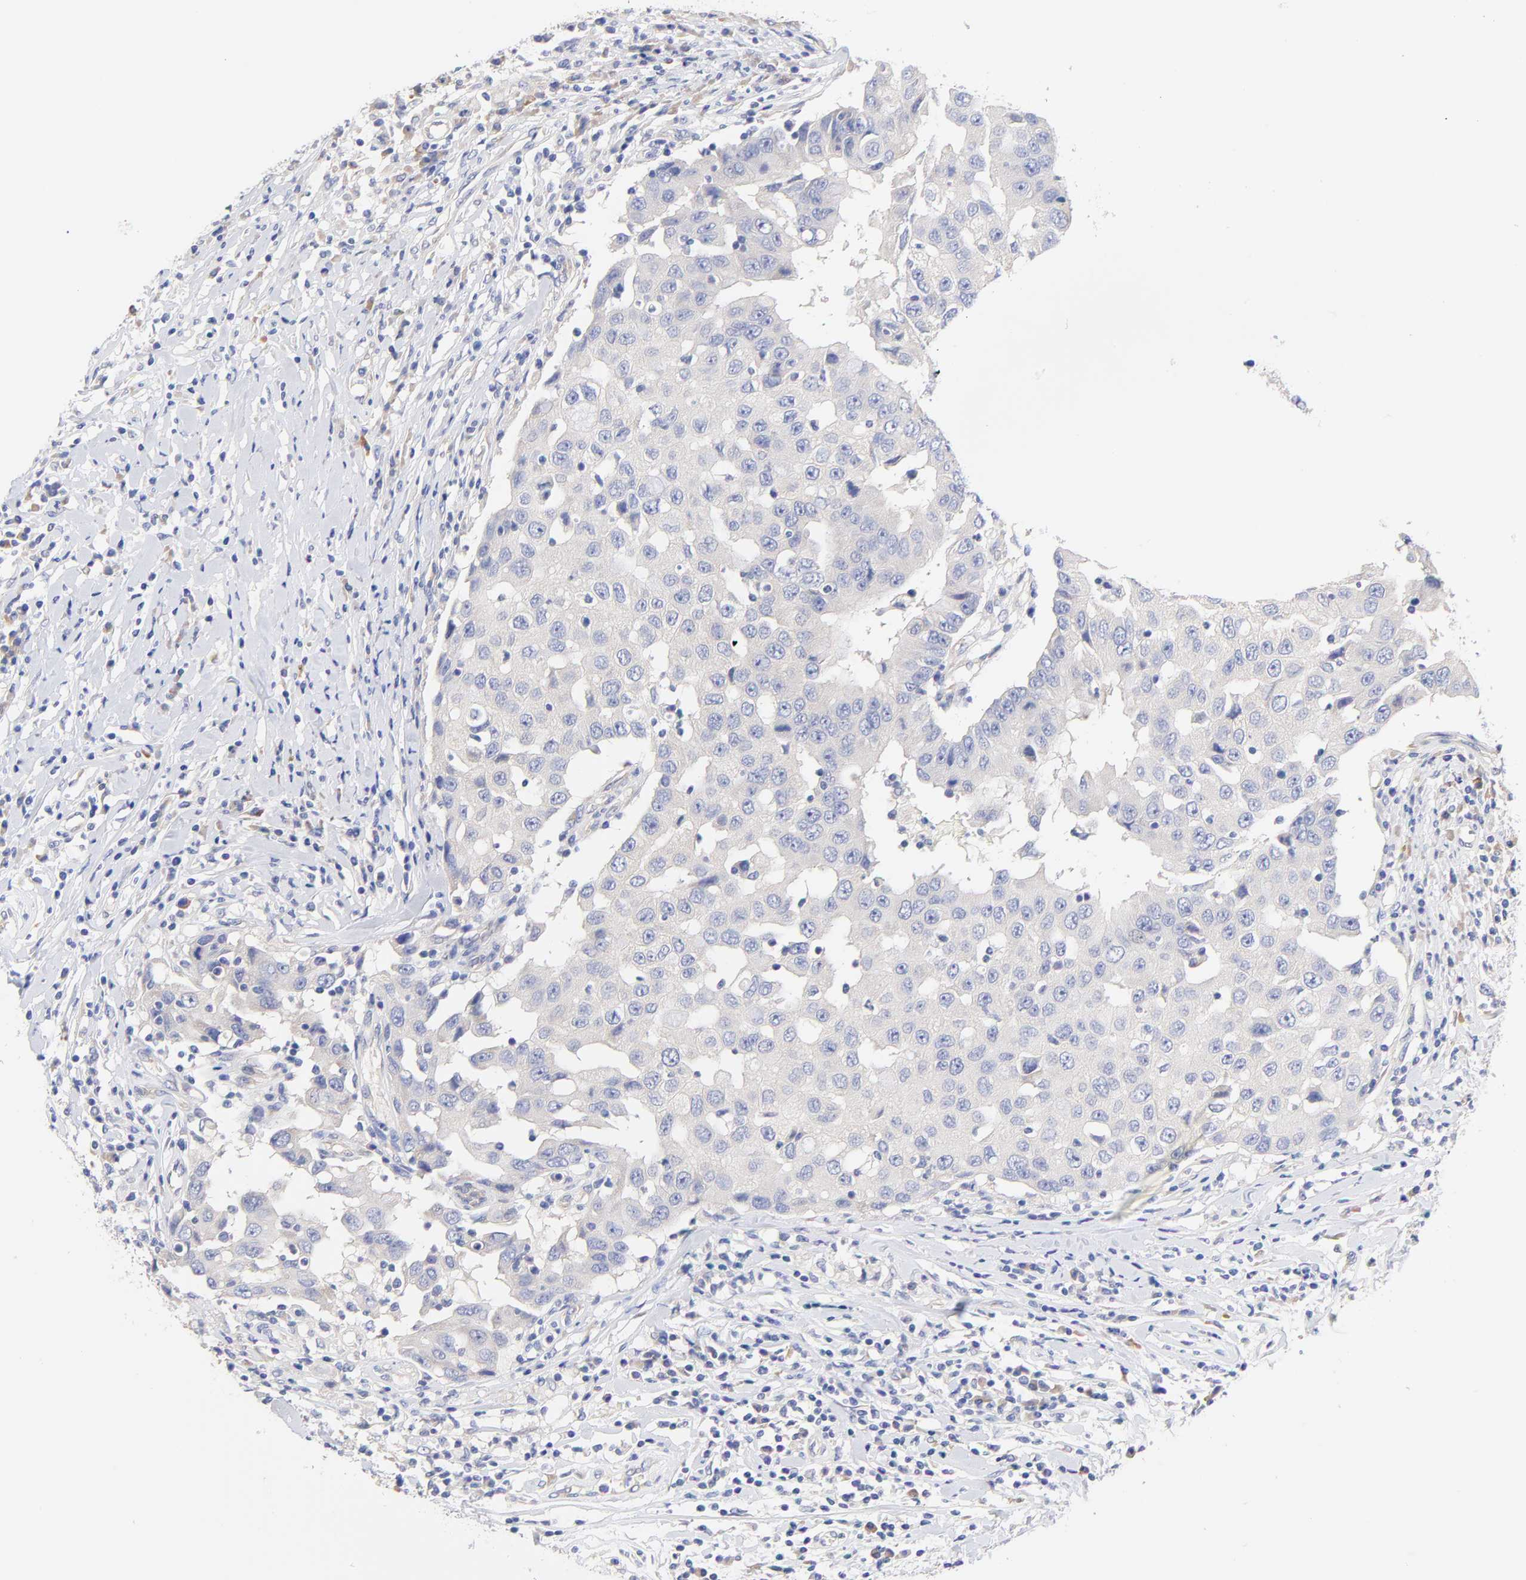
{"staining": {"intensity": "negative", "quantity": "none", "location": "none"}, "tissue": "breast cancer", "cell_type": "Tumor cells", "image_type": "cancer", "snomed": [{"axis": "morphology", "description": "Duct carcinoma"}, {"axis": "topography", "description": "Breast"}], "caption": "This is a micrograph of immunohistochemistry staining of breast intraductal carcinoma, which shows no staining in tumor cells.", "gene": "TNFRSF13C", "patient": {"sex": "female", "age": 27}}